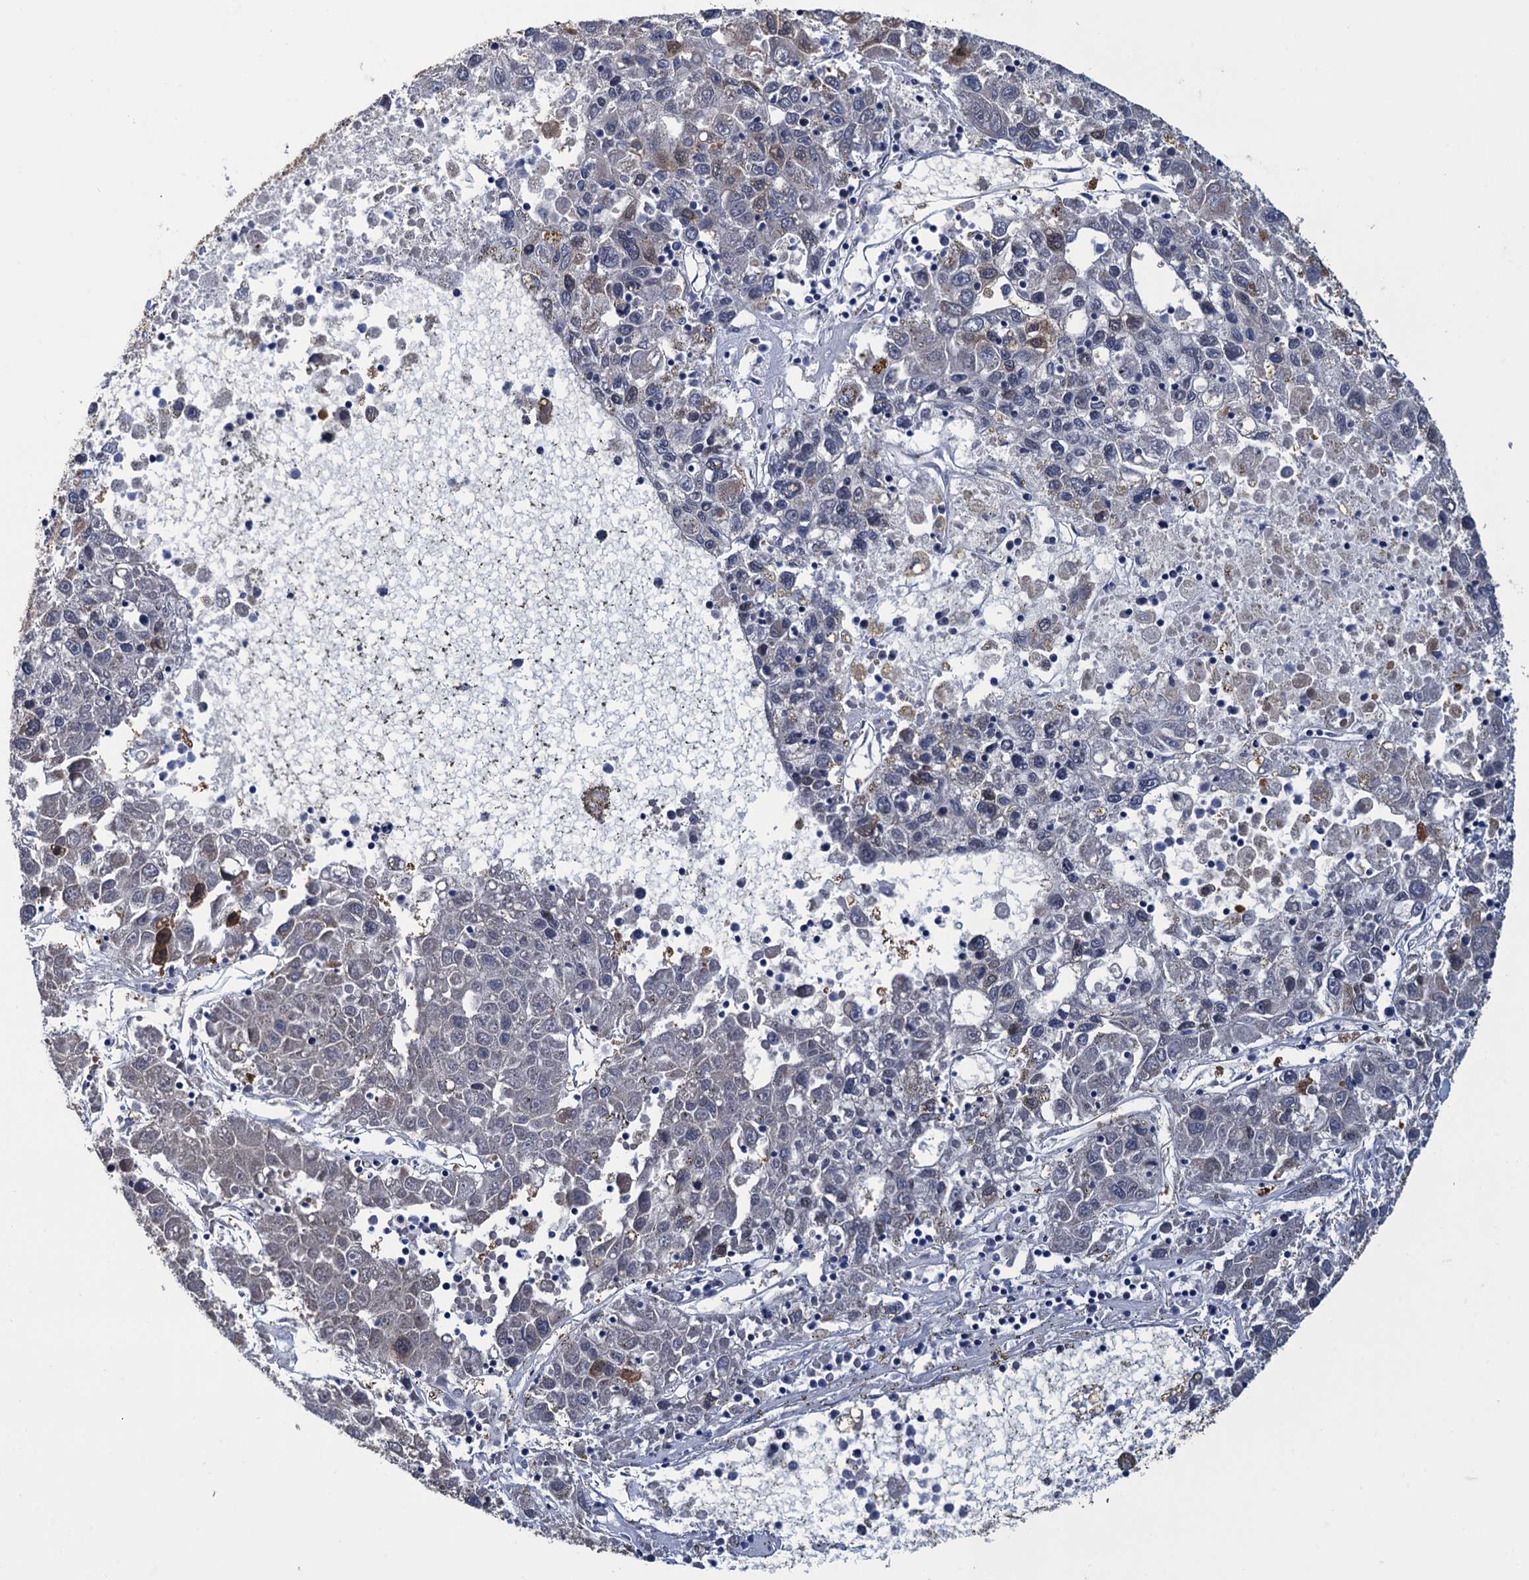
{"staining": {"intensity": "moderate", "quantity": "<25%", "location": "nuclear"}, "tissue": "liver cancer", "cell_type": "Tumor cells", "image_type": "cancer", "snomed": [{"axis": "morphology", "description": "Carcinoma, Hepatocellular, NOS"}, {"axis": "topography", "description": "Liver"}], "caption": "Immunohistochemical staining of liver hepatocellular carcinoma exhibits moderate nuclear protein expression in approximately <25% of tumor cells. (Stains: DAB in brown, nuclei in blue, Microscopy: brightfield microscopy at high magnification).", "gene": "GINS3", "patient": {"sex": "male", "age": 49}}